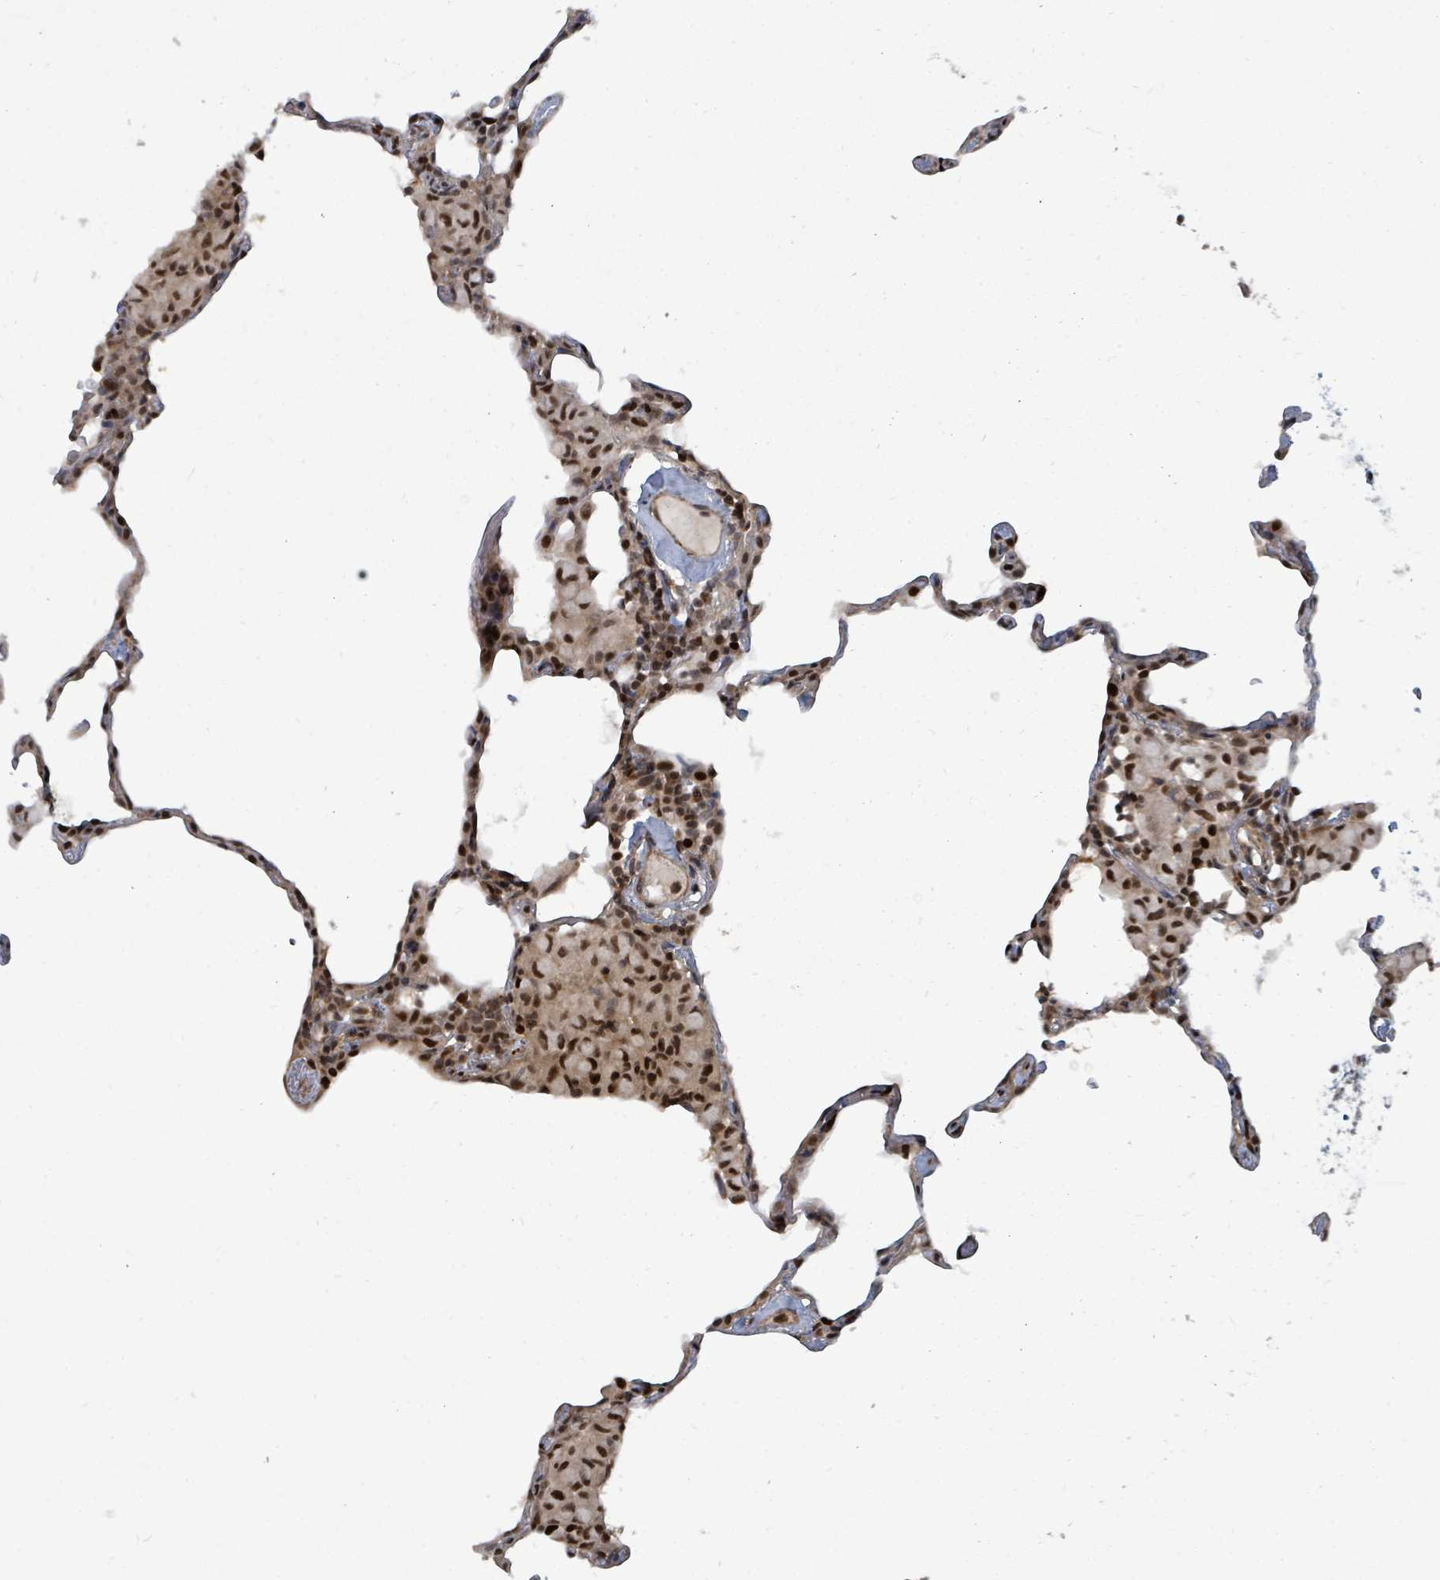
{"staining": {"intensity": "moderate", "quantity": "25%-75%", "location": "nuclear"}, "tissue": "lung", "cell_type": "Alveolar cells", "image_type": "normal", "snomed": [{"axis": "morphology", "description": "Normal tissue, NOS"}, {"axis": "topography", "description": "Lung"}], "caption": "Brown immunohistochemical staining in normal human lung shows moderate nuclear staining in about 25%-75% of alveolar cells. (Brightfield microscopy of DAB IHC at high magnification).", "gene": "TRDMT1", "patient": {"sex": "female", "age": 57}}